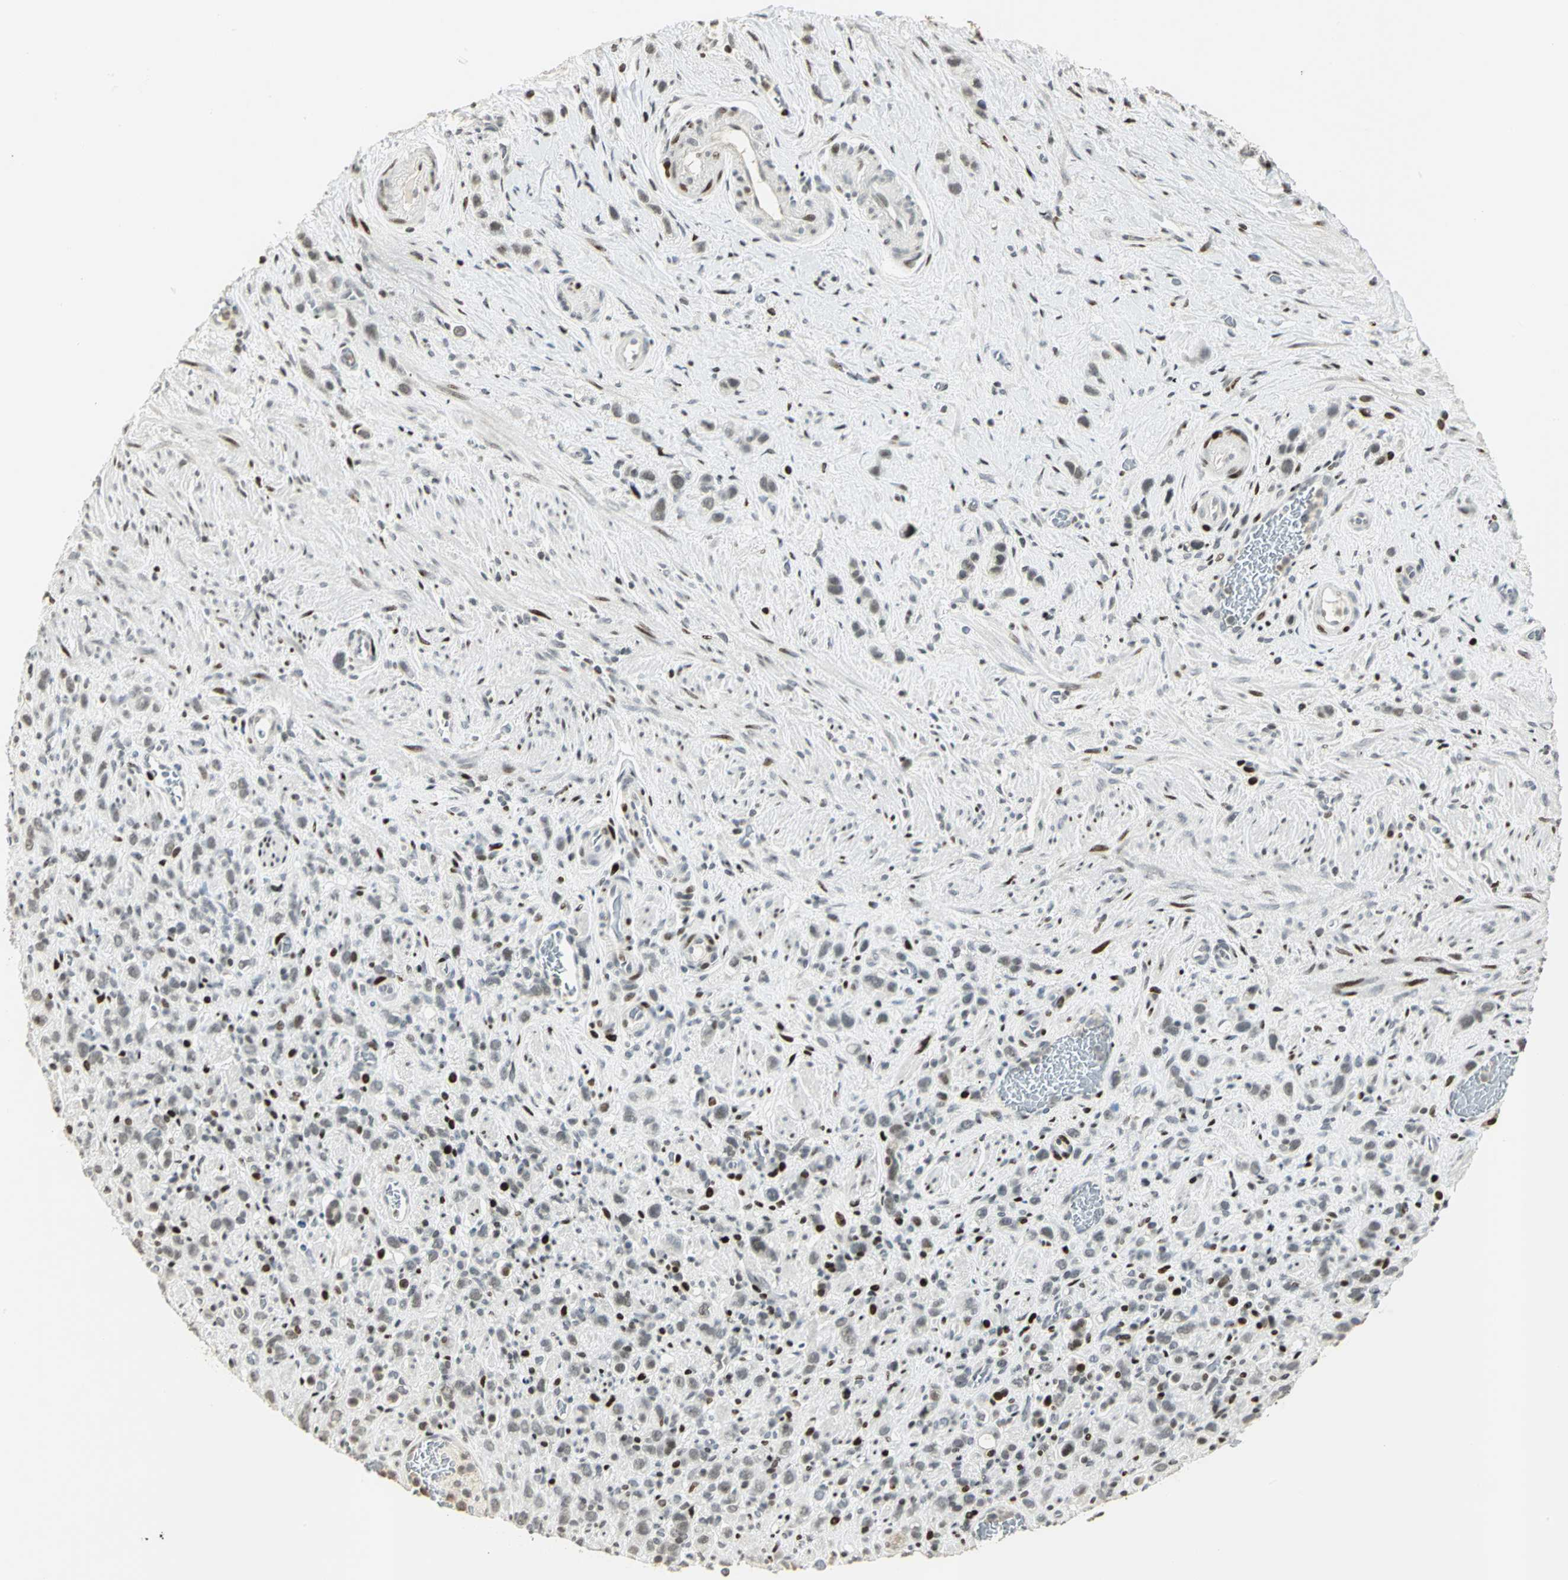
{"staining": {"intensity": "weak", "quantity": "<25%", "location": "nuclear"}, "tissue": "stomach cancer", "cell_type": "Tumor cells", "image_type": "cancer", "snomed": [{"axis": "morphology", "description": "Normal tissue, NOS"}, {"axis": "morphology", "description": "Adenocarcinoma, NOS"}, {"axis": "morphology", "description": "Adenocarcinoma, High grade"}, {"axis": "topography", "description": "Stomach, upper"}, {"axis": "topography", "description": "Stomach"}], "caption": "There is no significant positivity in tumor cells of stomach cancer.", "gene": "KDM1A", "patient": {"sex": "female", "age": 65}}